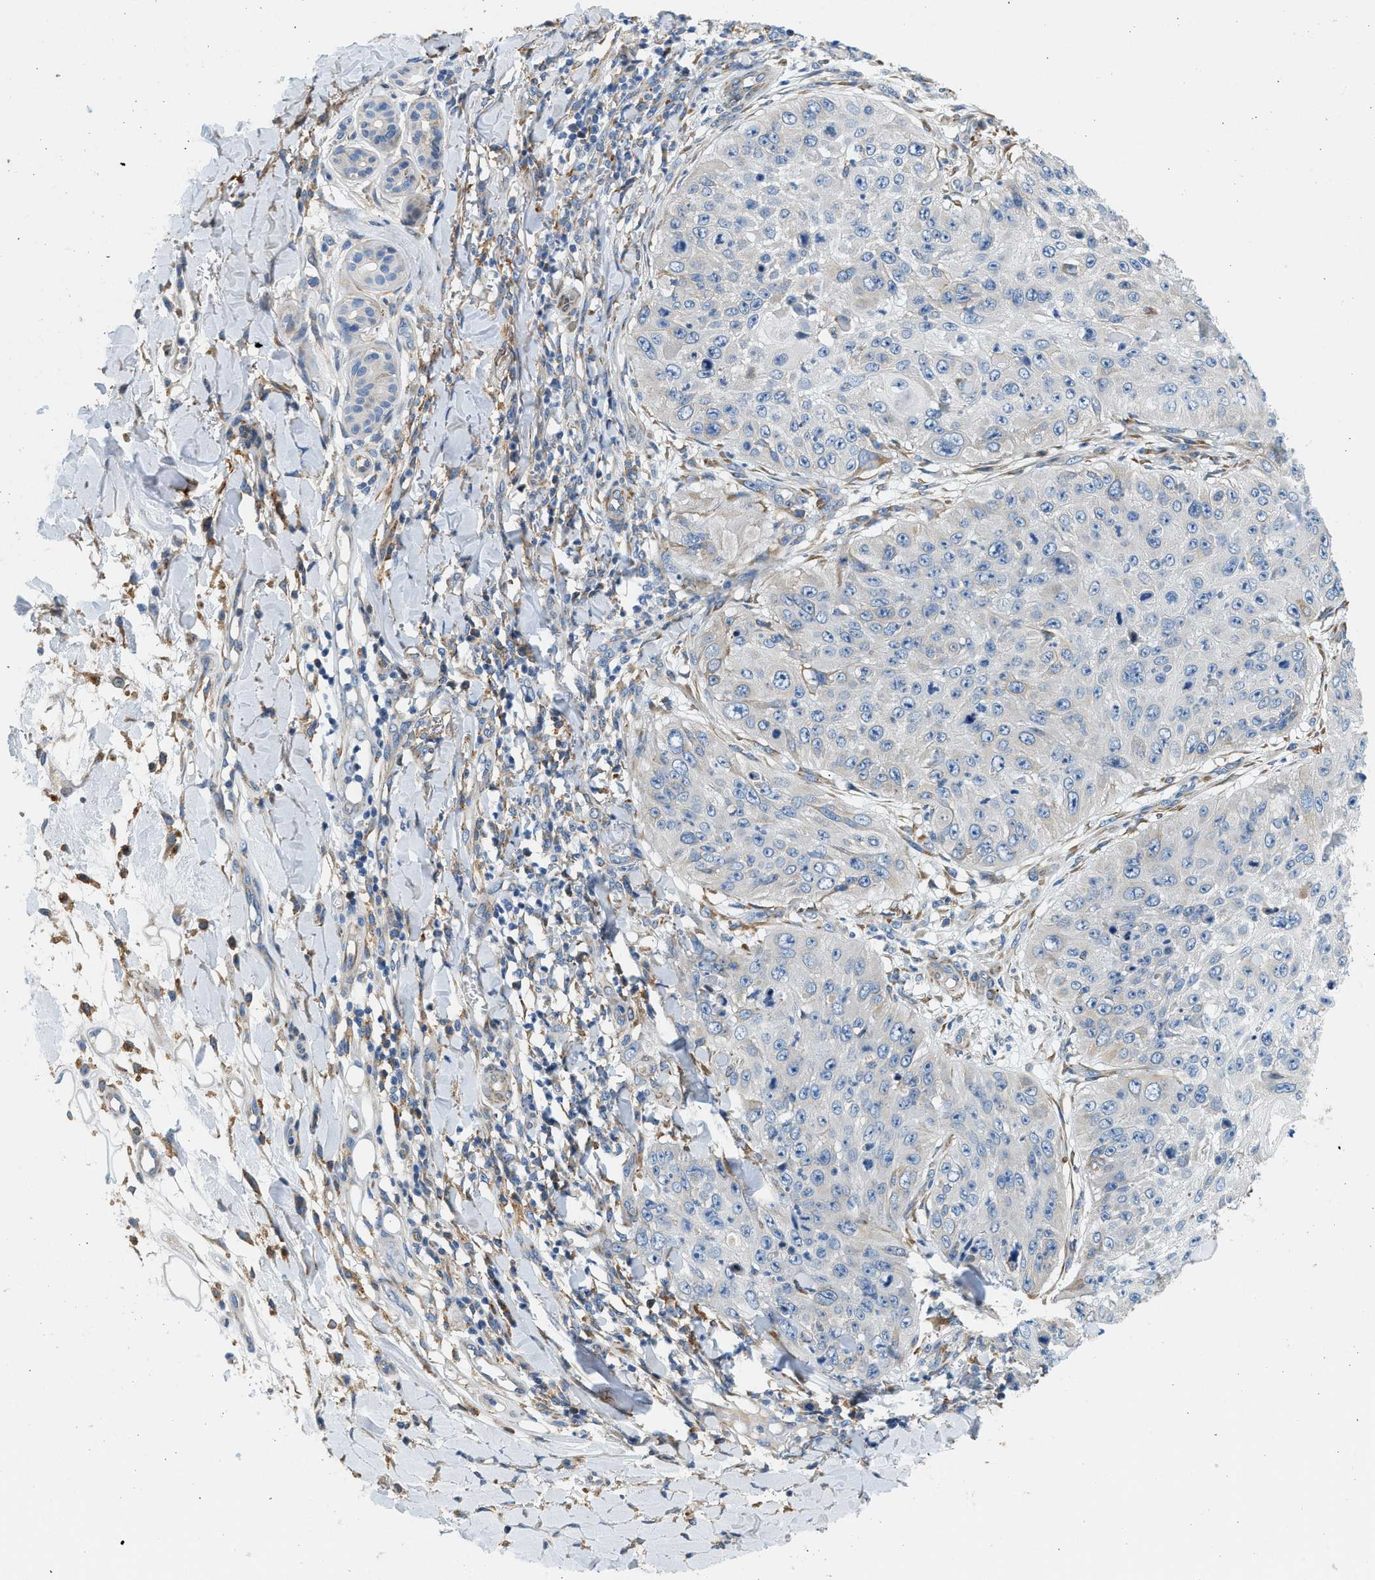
{"staining": {"intensity": "negative", "quantity": "none", "location": "none"}, "tissue": "skin cancer", "cell_type": "Tumor cells", "image_type": "cancer", "snomed": [{"axis": "morphology", "description": "Squamous cell carcinoma, NOS"}, {"axis": "topography", "description": "Skin"}], "caption": "Photomicrograph shows no protein staining in tumor cells of skin squamous cell carcinoma tissue.", "gene": "CNTN6", "patient": {"sex": "female", "age": 80}}